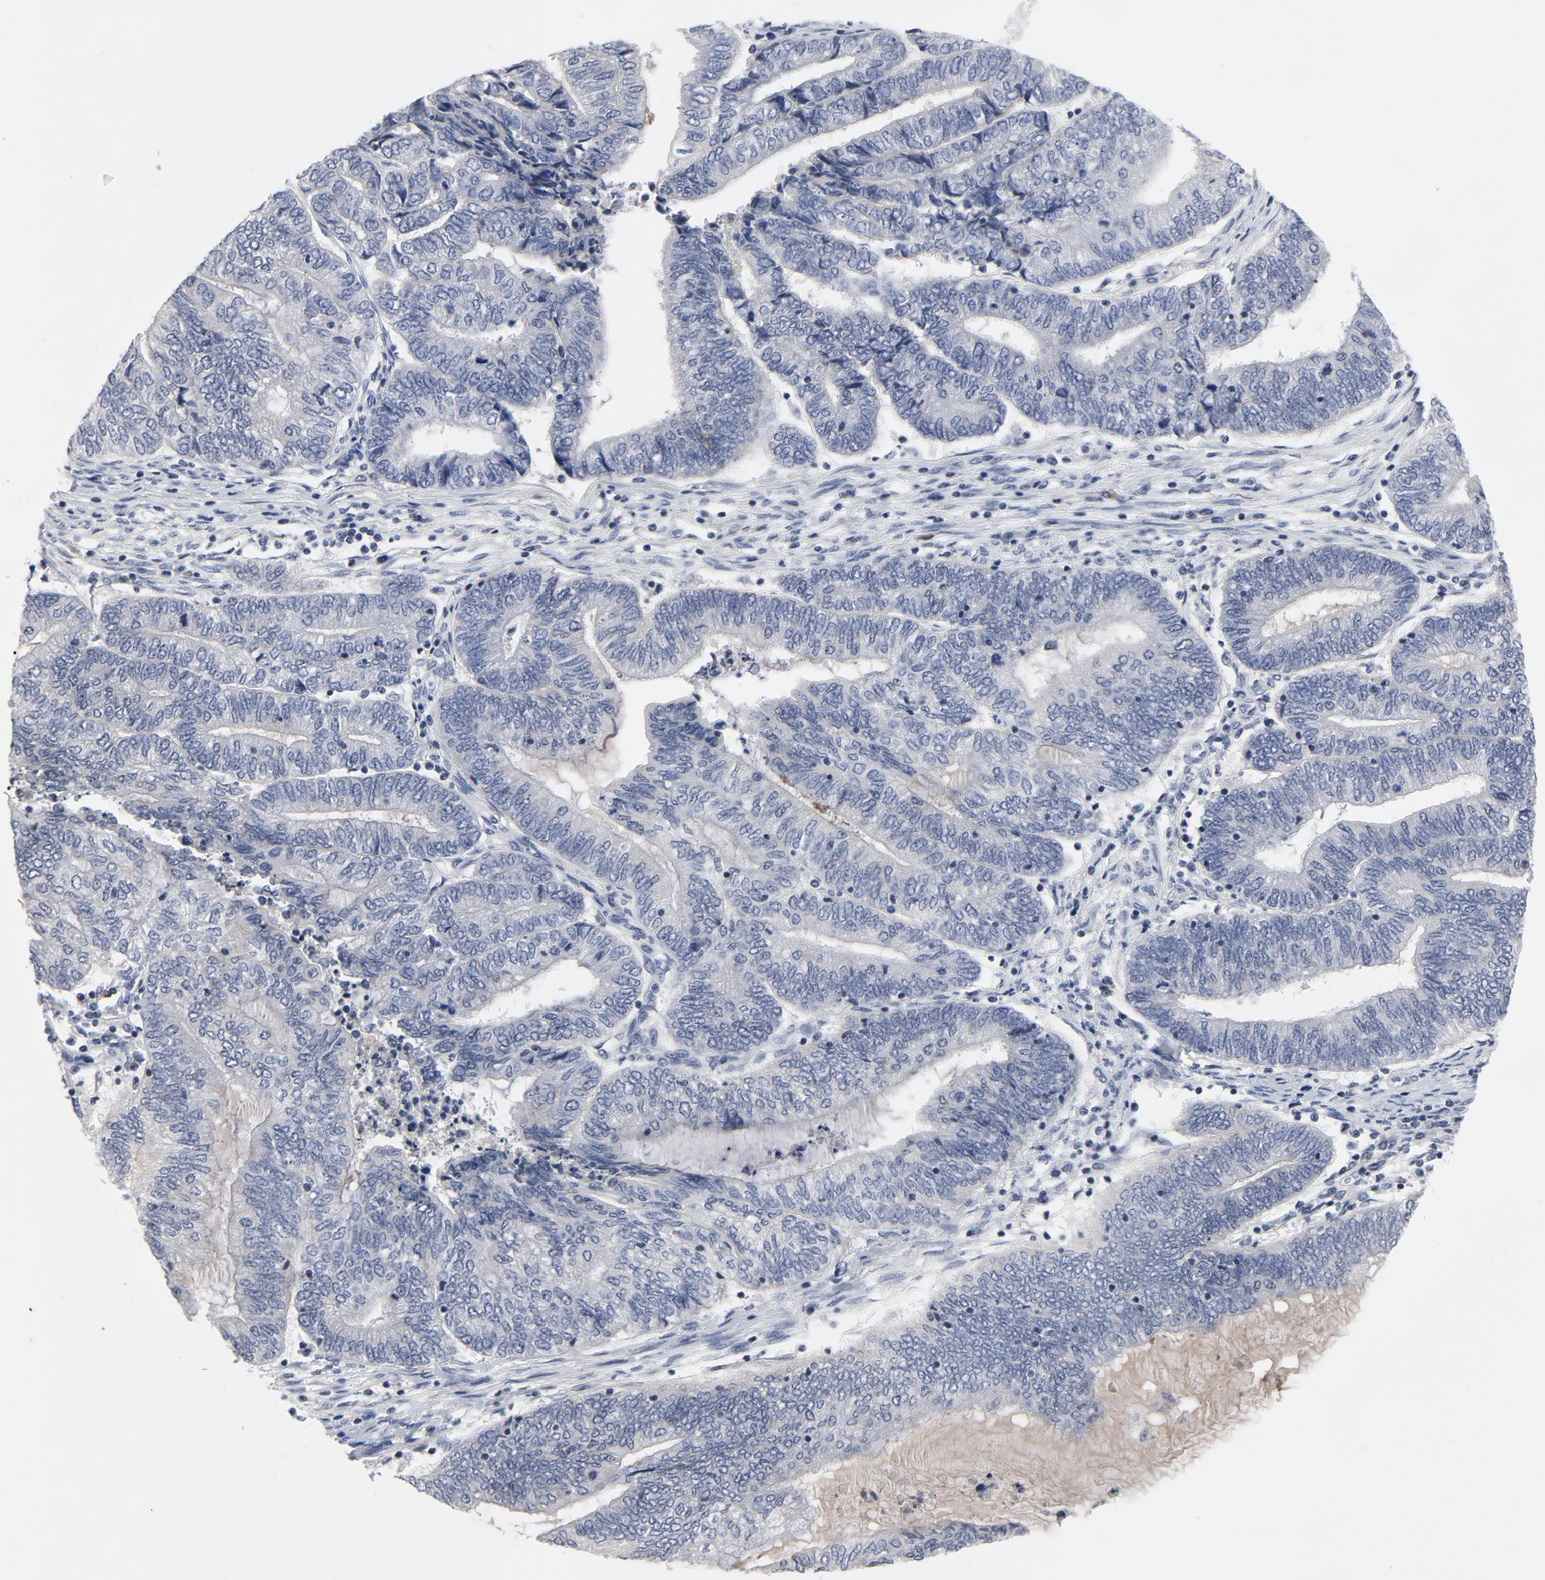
{"staining": {"intensity": "negative", "quantity": "none", "location": "none"}, "tissue": "endometrial cancer", "cell_type": "Tumor cells", "image_type": "cancer", "snomed": [{"axis": "morphology", "description": "Adenocarcinoma, NOS"}, {"axis": "topography", "description": "Uterus"}, {"axis": "topography", "description": "Endometrium"}], "caption": "This is a image of immunohistochemistry staining of endometrial cancer (adenocarcinoma), which shows no expression in tumor cells.", "gene": "TCL1A", "patient": {"sex": "female", "age": 70}}